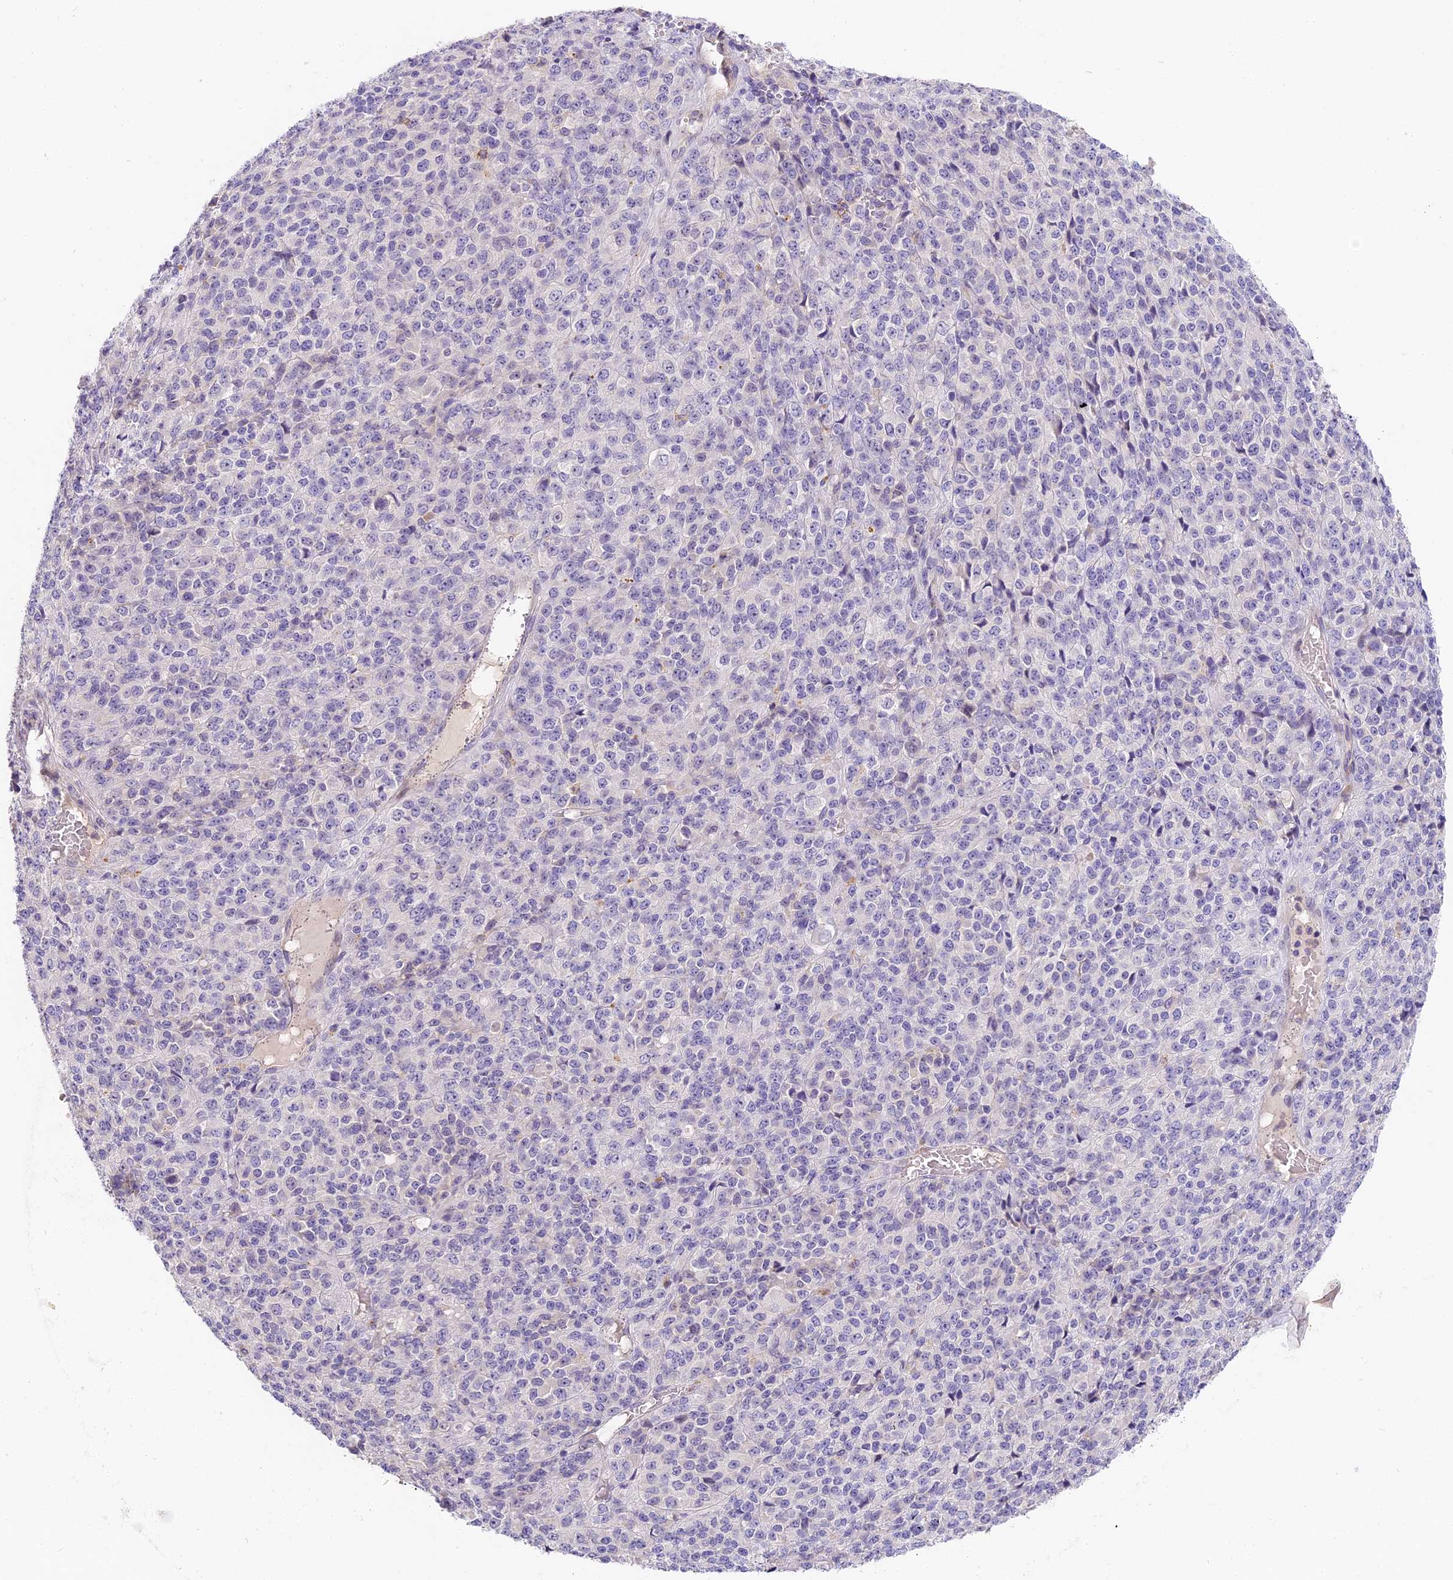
{"staining": {"intensity": "negative", "quantity": "none", "location": "none"}, "tissue": "melanoma", "cell_type": "Tumor cells", "image_type": "cancer", "snomed": [{"axis": "morphology", "description": "Malignant melanoma, Metastatic site"}, {"axis": "topography", "description": "Brain"}], "caption": "Tumor cells show no significant staining in malignant melanoma (metastatic site).", "gene": "NOD2", "patient": {"sex": "female", "age": 56}}